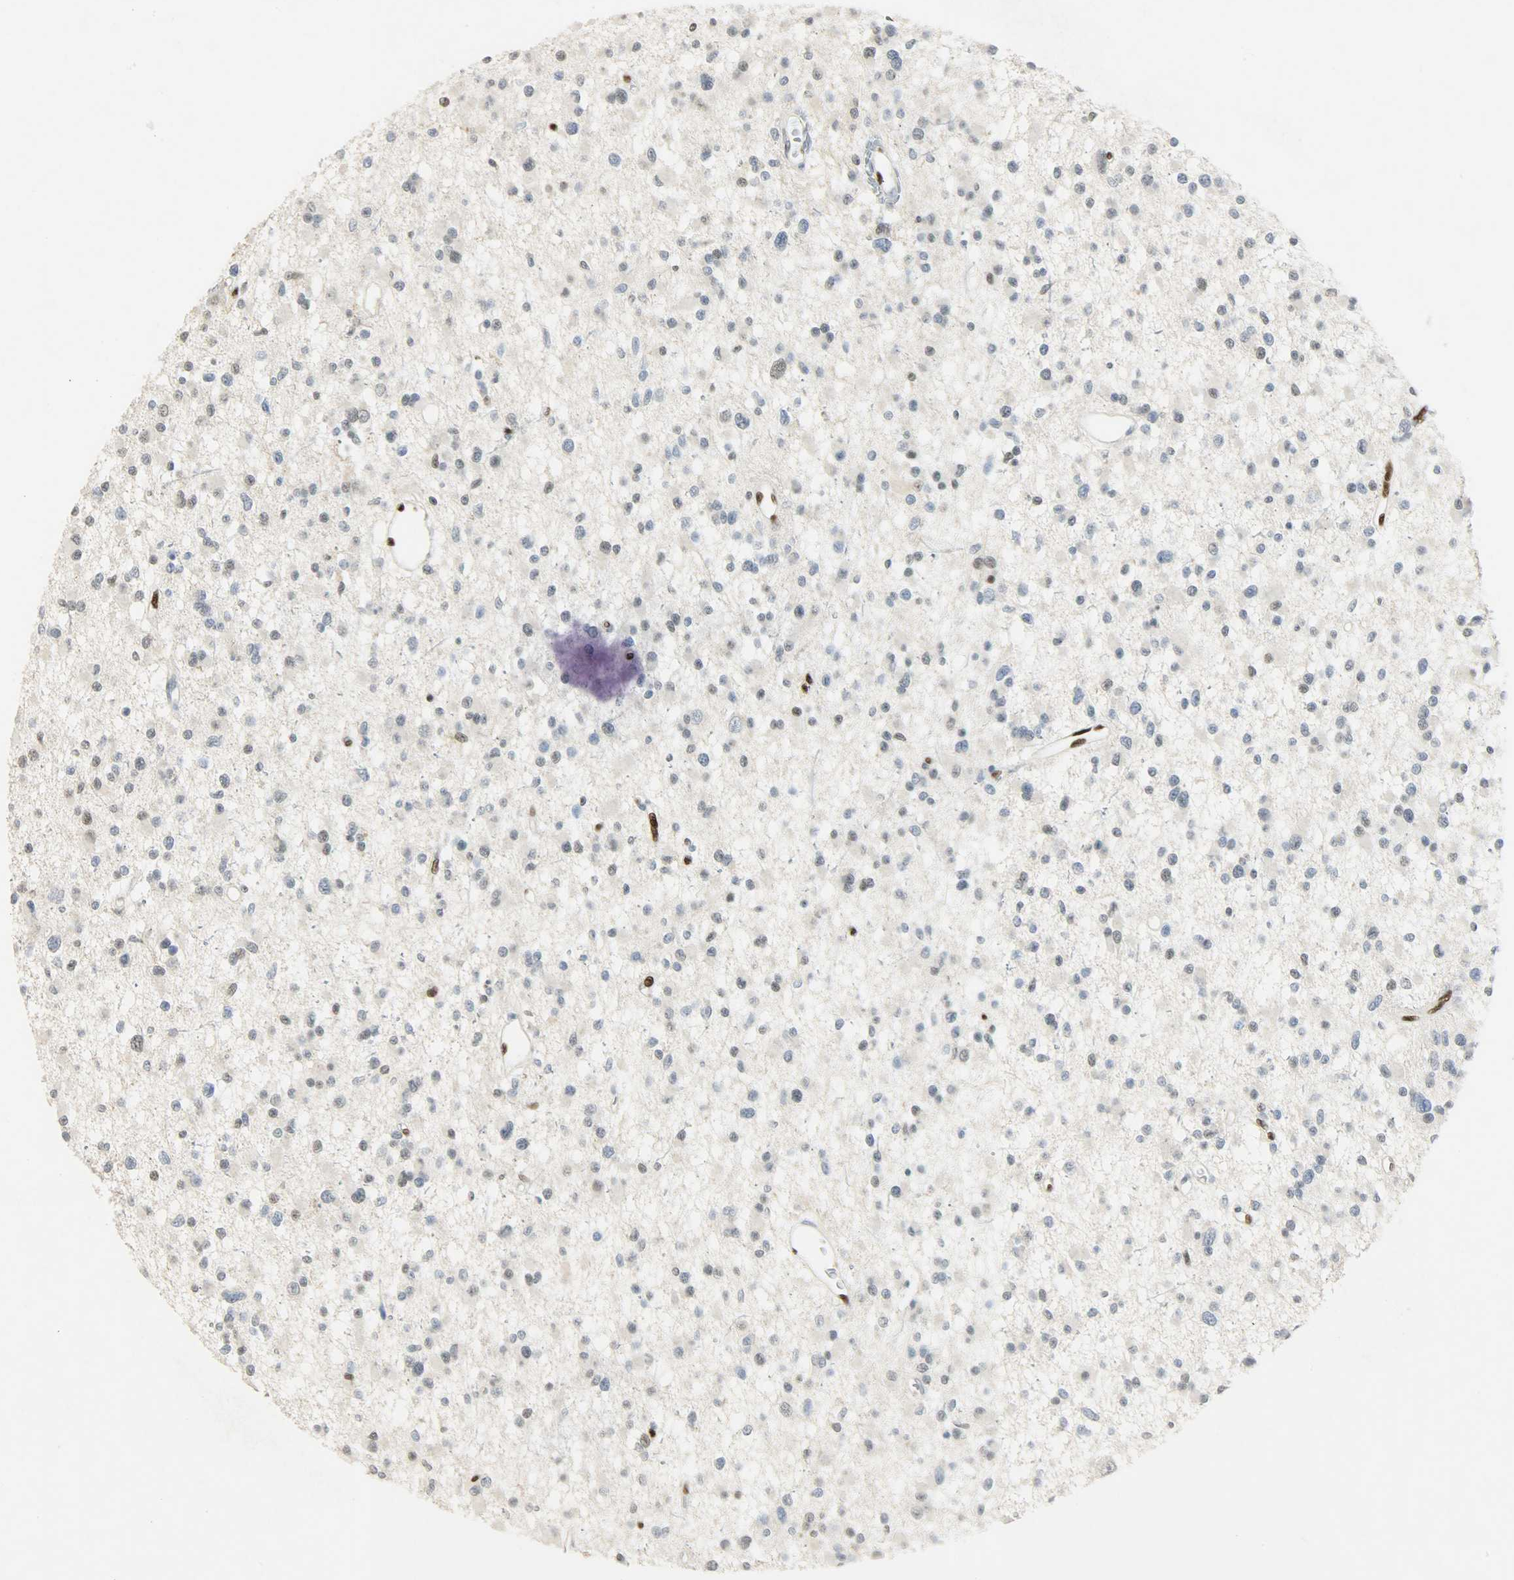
{"staining": {"intensity": "strong", "quantity": "<25%", "location": "nuclear"}, "tissue": "glioma", "cell_type": "Tumor cells", "image_type": "cancer", "snomed": [{"axis": "morphology", "description": "Glioma, malignant, Low grade"}, {"axis": "topography", "description": "Brain"}], "caption": "Tumor cells show medium levels of strong nuclear positivity in approximately <25% of cells in human glioma.", "gene": "PPARG", "patient": {"sex": "female", "age": 22}}